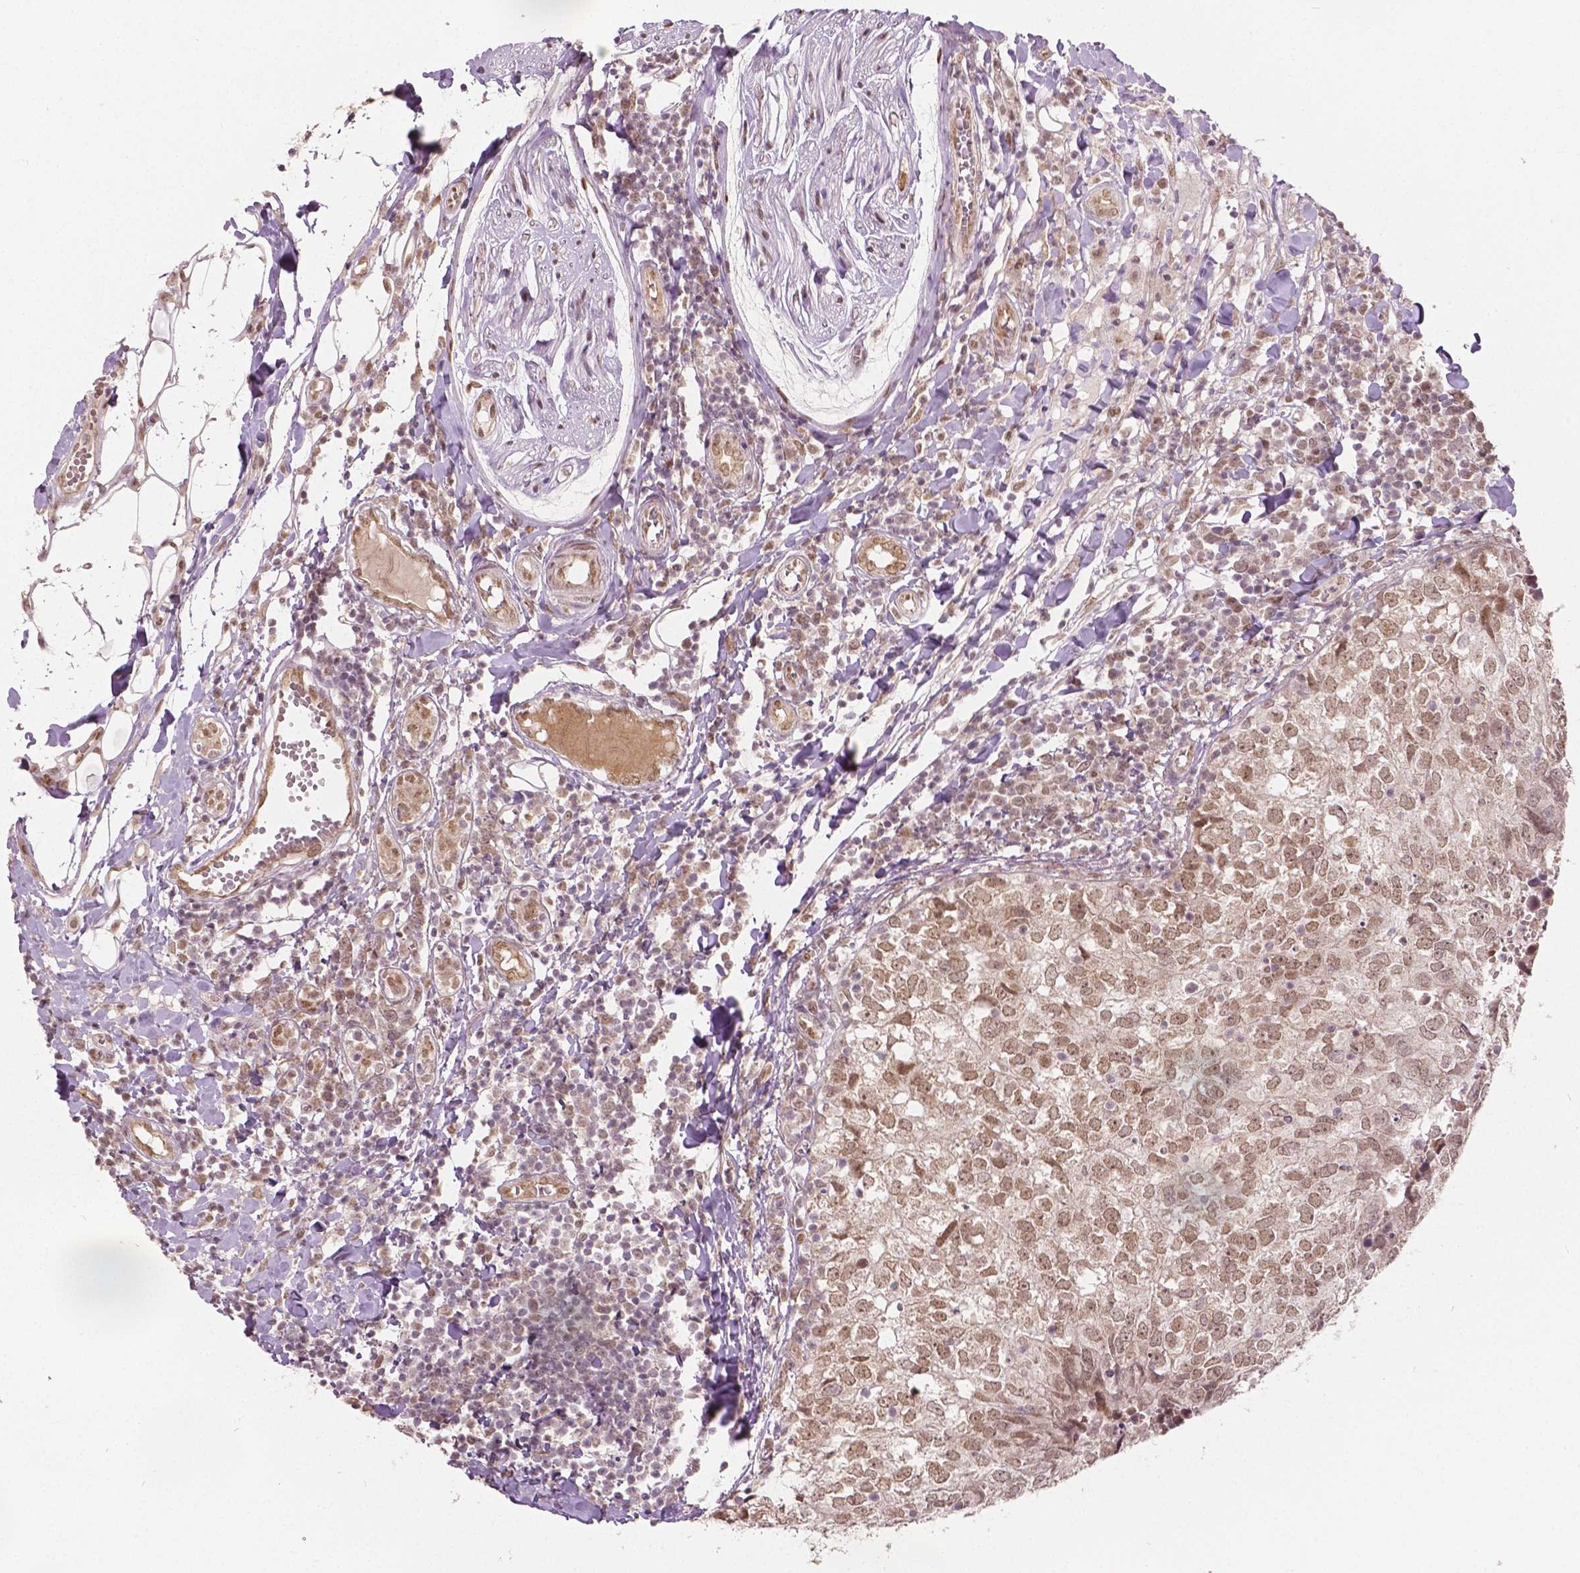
{"staining": {"intensity": "weak", "quantity": ">75%", "location": "nuclear"}, "tissue": "breast cancer", "cell_type": "Tumor cells", "image_type": "cancer", "snomed": [{"axis": "morphology", "description": "Duct carcinoma"}, {"axis": "topography", "description": "Breast"}], "caption": "Breast cancer (invasive ductal carcinoma) tissue exhibits weak nuclear staining in approximately >75% of tumor cells, visualized by immunohistochemistry.", "gene": "HMBOX1", "patient": {"sex": "female", "age": 30}}